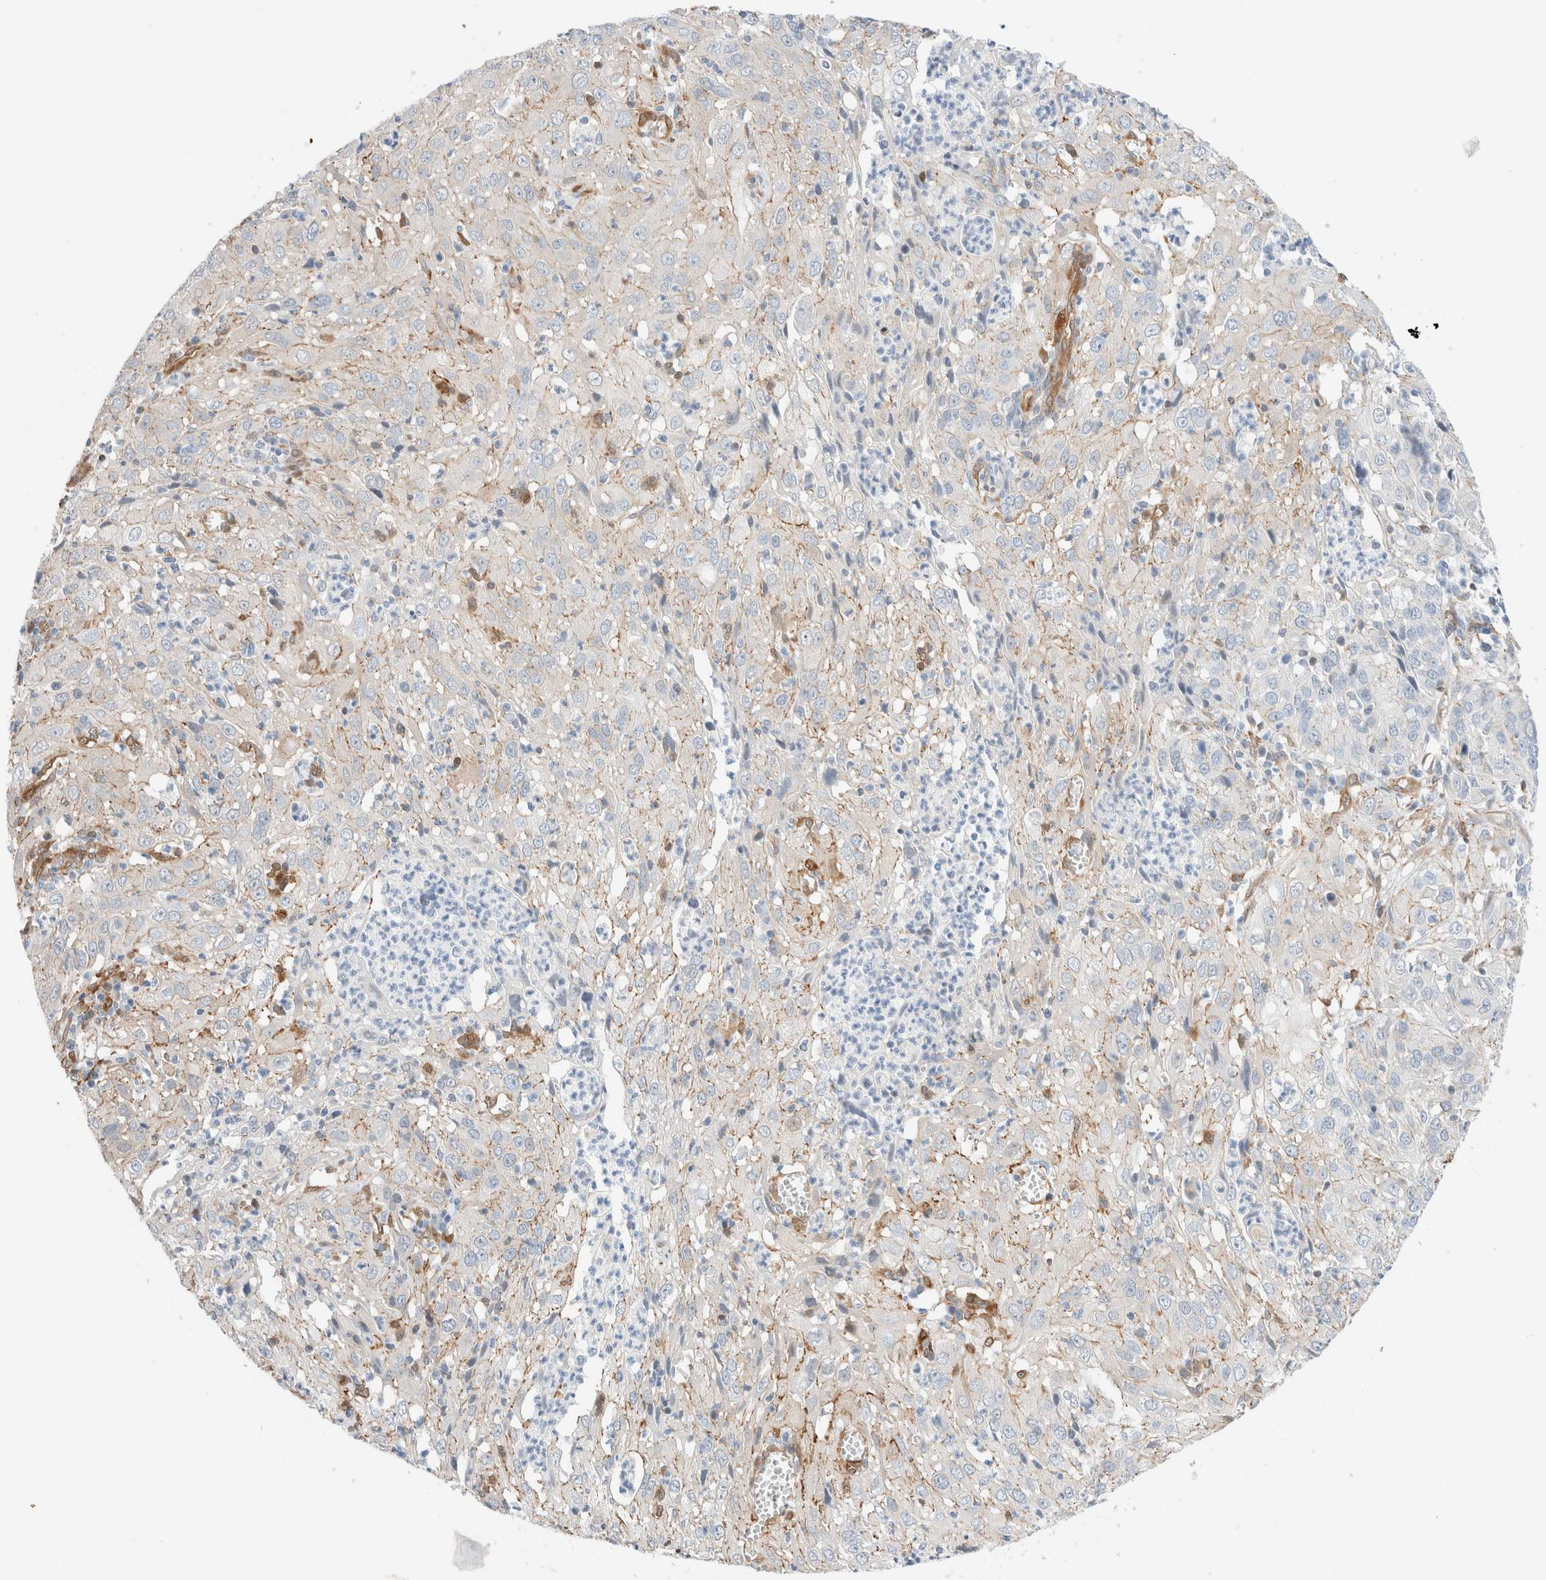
{"staining": {"intensity": "weak", "quantity": "<25%", "location": "cytoplasmic/membranous"}, "tissue": "cervical cancer", "cell_type": "Tumor cells", "image_type": "cancer", "snomed": [{"axis": "morphology", "description": "Squamous cell carcinoma, NOS"}, {"axis": "topography", "description": "Cervix"}], "caption": "IHC photomicrograph of neoplastic tissue: cervical cancer (squamous cell carcinoma) stained with DAB (3,3'-diaminobenzidine) demonstrates no significant protein expression in tumor cells.", "gene": "LMCD1", "patient": {"sex": "female", "age": 32}}